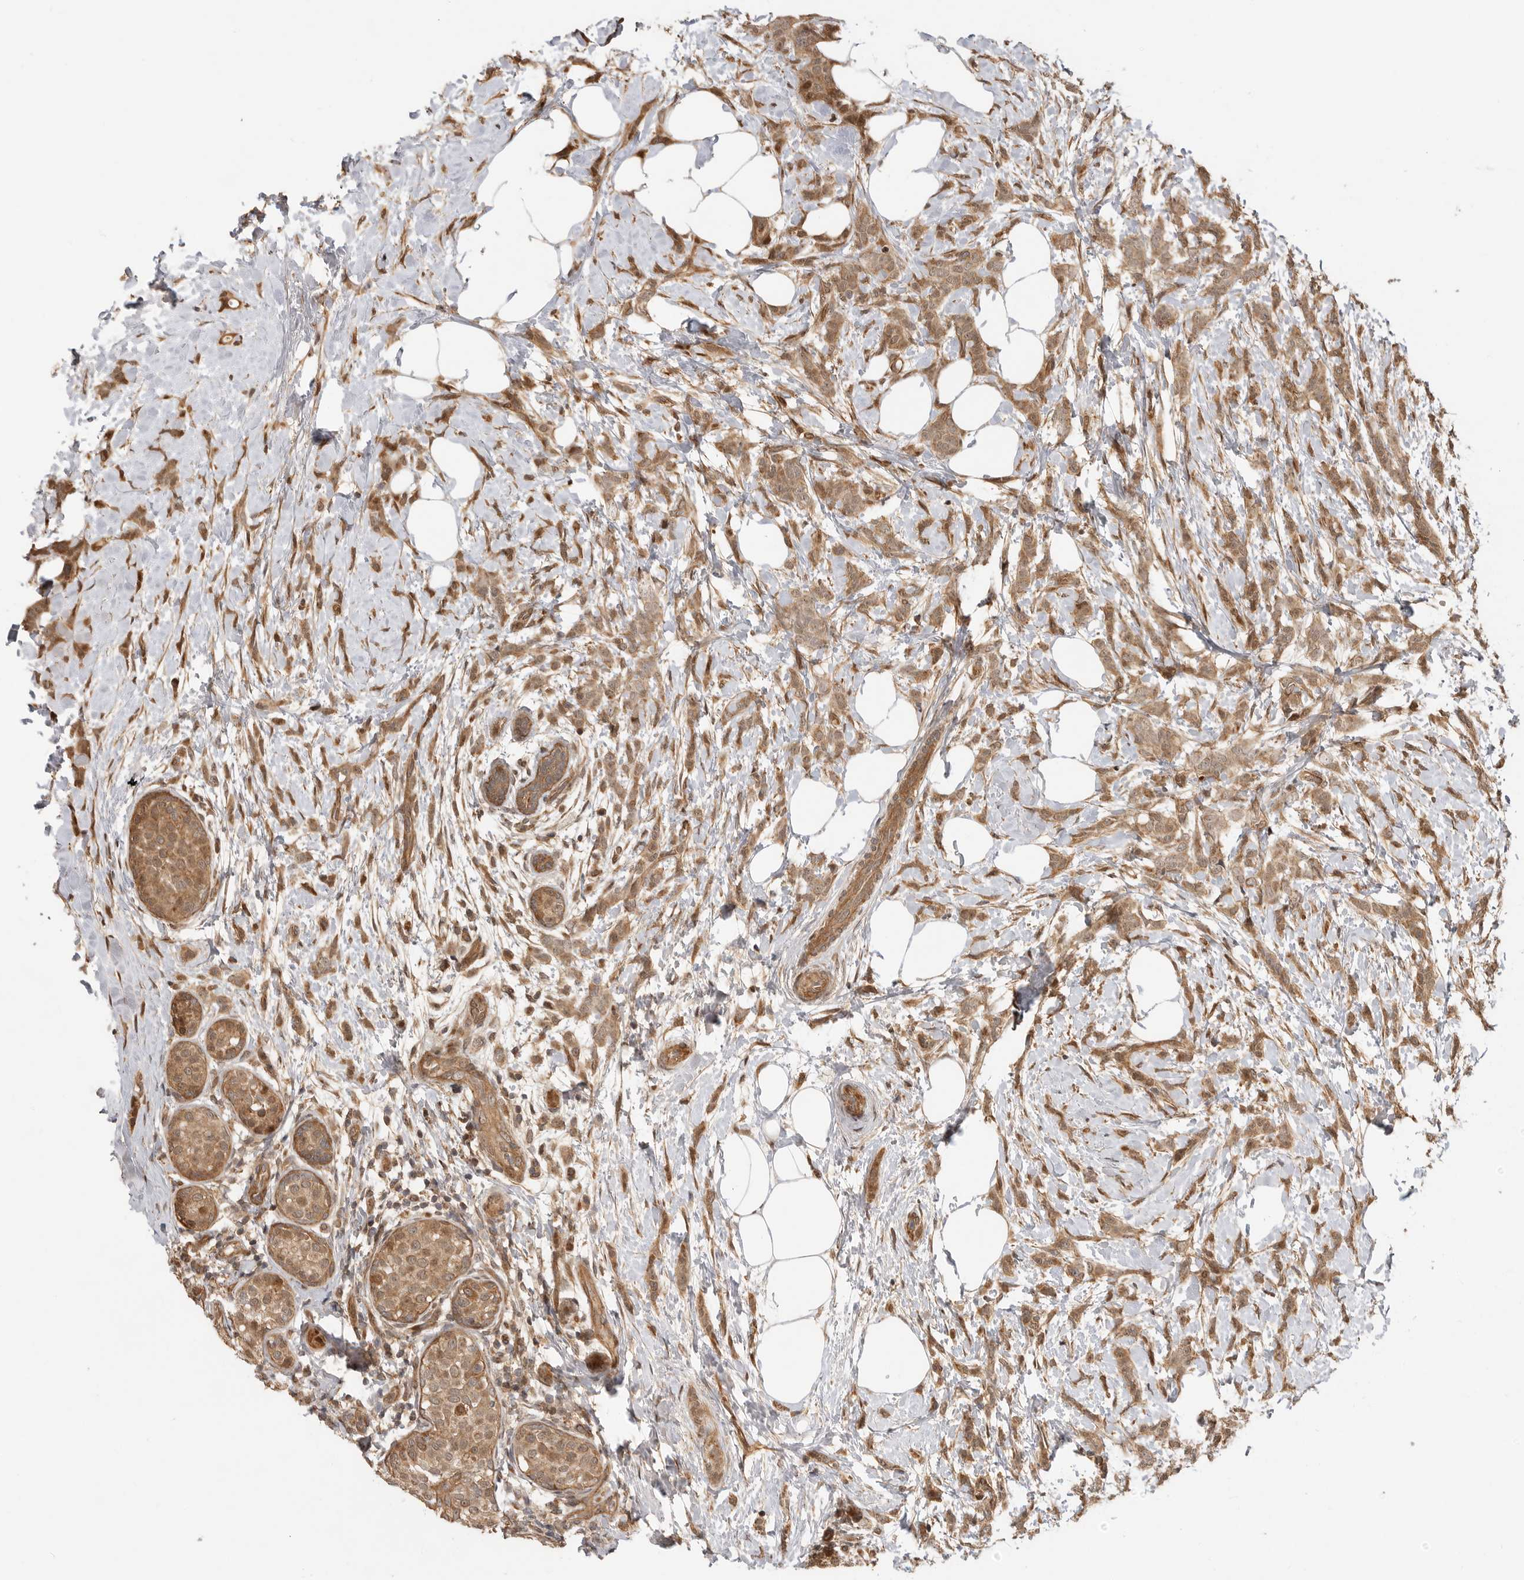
{"staining": {"intensity": "moderate", "quantity": ">75%", "location": "cytoplasmic/membranous"}, "tissue": "breast cancer", "cell_type": "Tumor cells", "image_type": "cancer", "snomed": [{"axis": "morphology", "description": "Lobular carcinoma, in situ"}, {"axis": "morphology", "description": "Lobular carcinoma"}, {"axis": "topography", "description": "Breast"}], "caption": "There is medium levels of moderate cytoplasmic/membranous positivity in tumor cells of breast cancer, as demonstrated by immunohistochemical staining (brown color).", "gene": "ADPRS", "patient": {"sex": "female", "age": 41}}